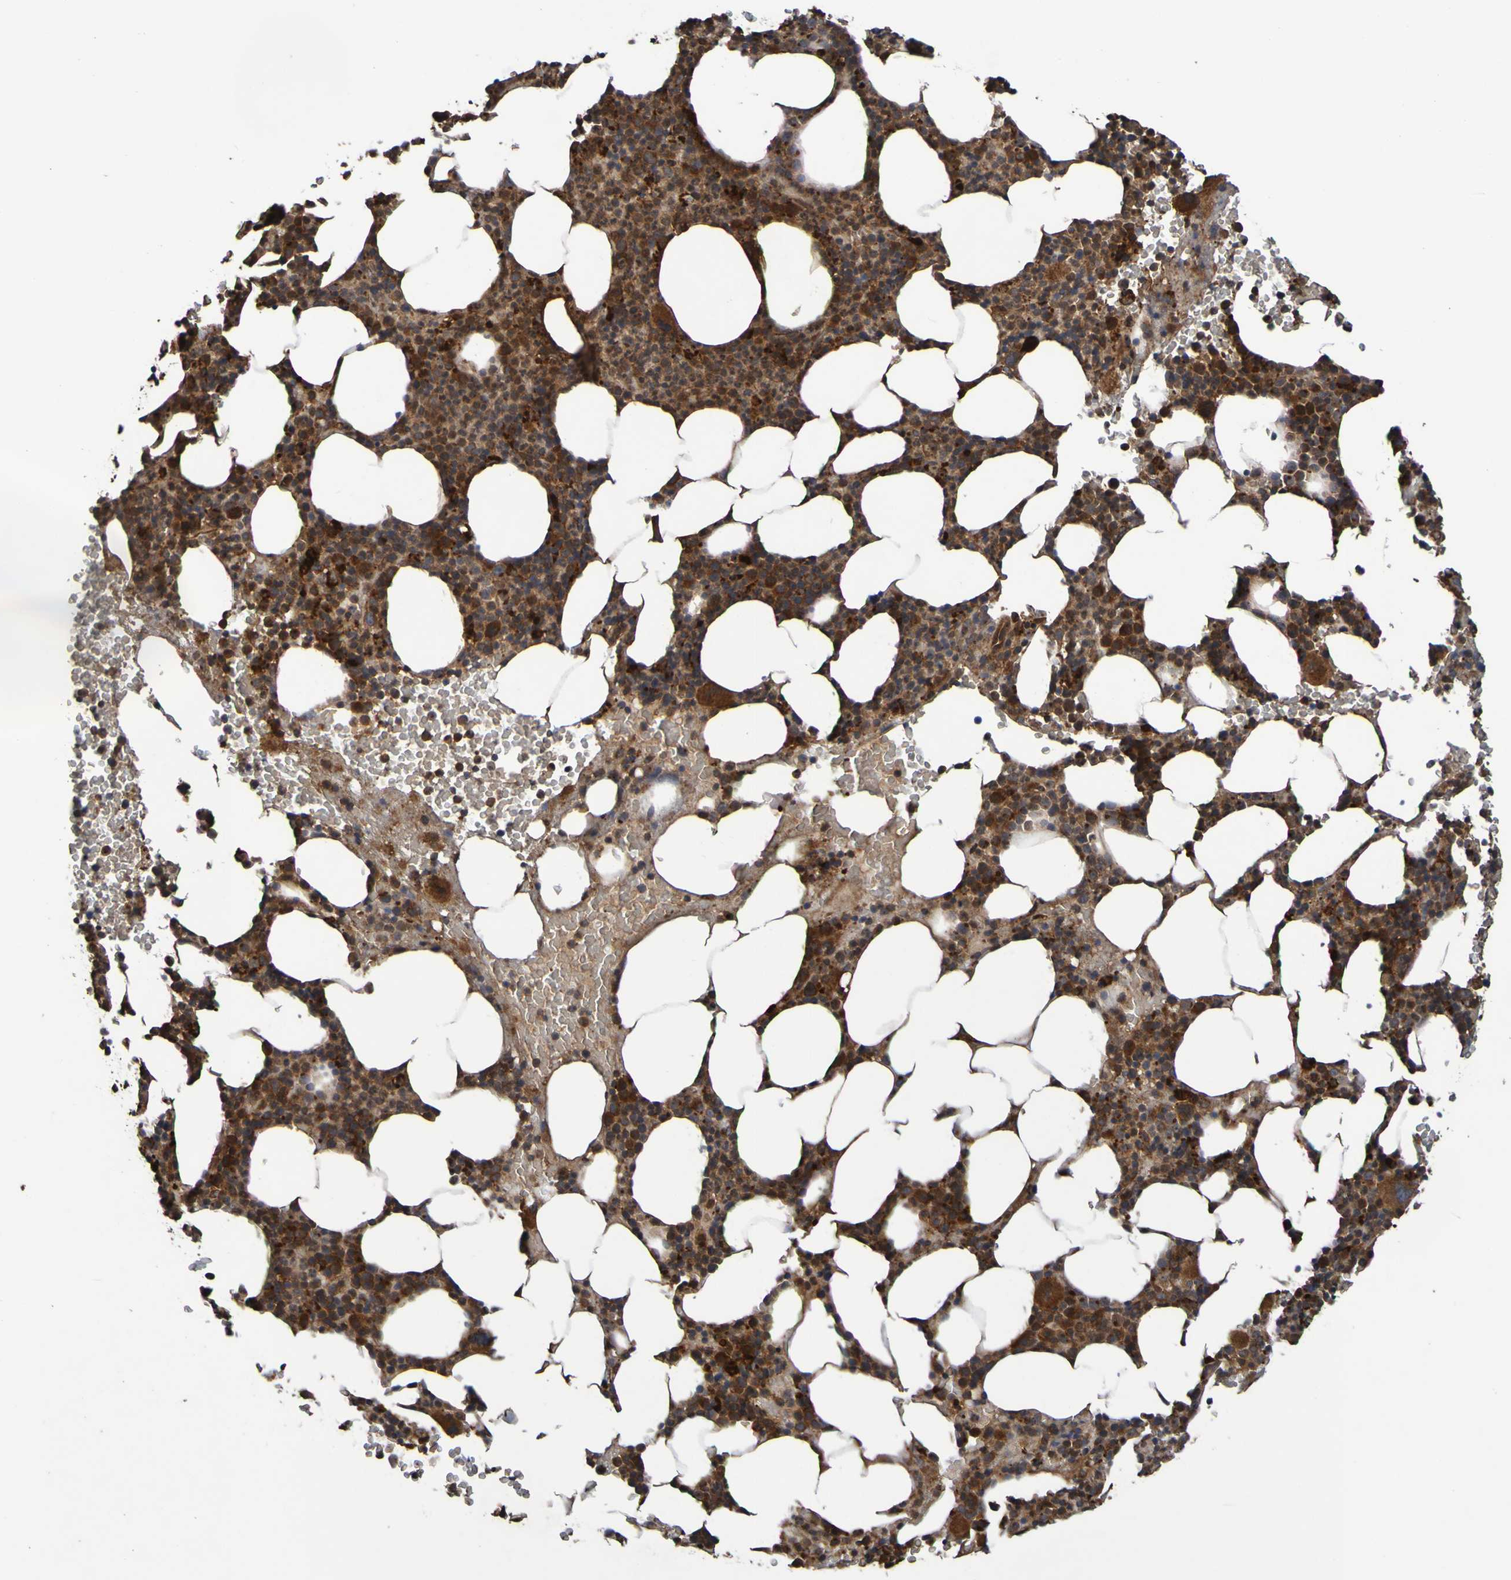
{"staining": {"intensity": "strong", "quantity": ">75%", "location": "cytoplasmic/membranous"}, "tissue": "bone marrow", "cell_type": "Hematopoietic cells", "image_type": "normal", "snomed": [{"axis": "morphology", "description": "Normal tissue, NOS"}, {"axis": "morphology", "description": "Inflammation, NOS"}, {"axis": "topography", "description": "Bone marrow"}], "caption": "Immunohistochemical staining of benign human bone marrow shows strong cytoplasmic/membranous protein expression in approximately >75% of hematopoietic cells. Using DAB (brown) and hematoxylin (blue) stains, captured at high magnification using brightfield microscopy.", "gene": "UCN", "patient": {"sex": "female", "age": 70}}